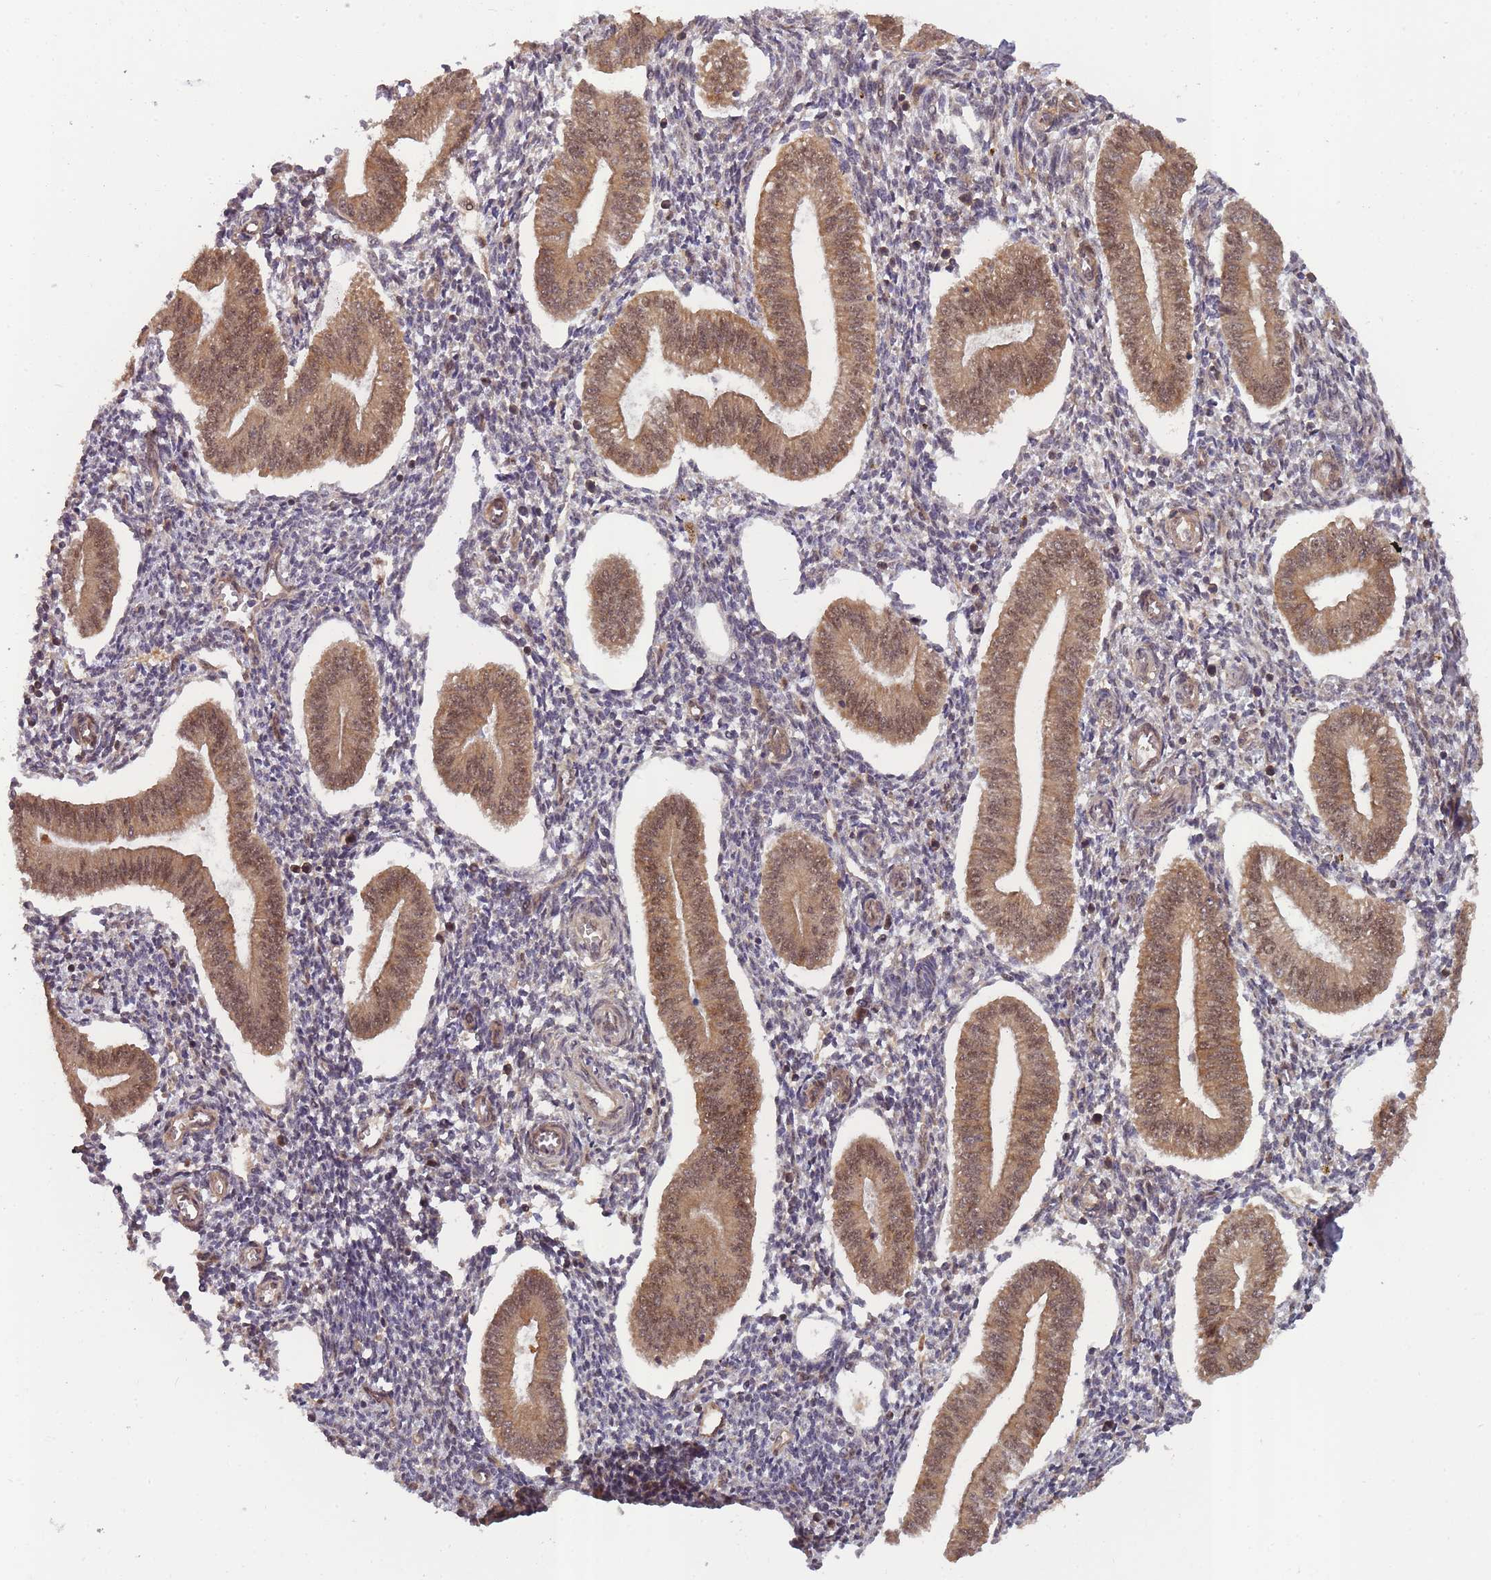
{"staining": {"intensity": "moderate", "quantity": "<25%", "location": "cytoplasmic/membranous,nuclear"}, "tissue": "endometrium", "cell_type": "Cells in endometrial stroma", "image_type": "normal", "snomed": [{"axis": "morphology", "description": "Normal tissue, NOS"}, {"axis": "topography", "description": "Endometrium"}], "caption": "Moderate cytoplasmic/membranous,nuclear staining for a protein is identified in about <25% of cells in endometrial stroma of benign endometrium using immunohistochemistry.", "gene": "PPP6R3", "patient": {"sex": "female", "age": 34}}